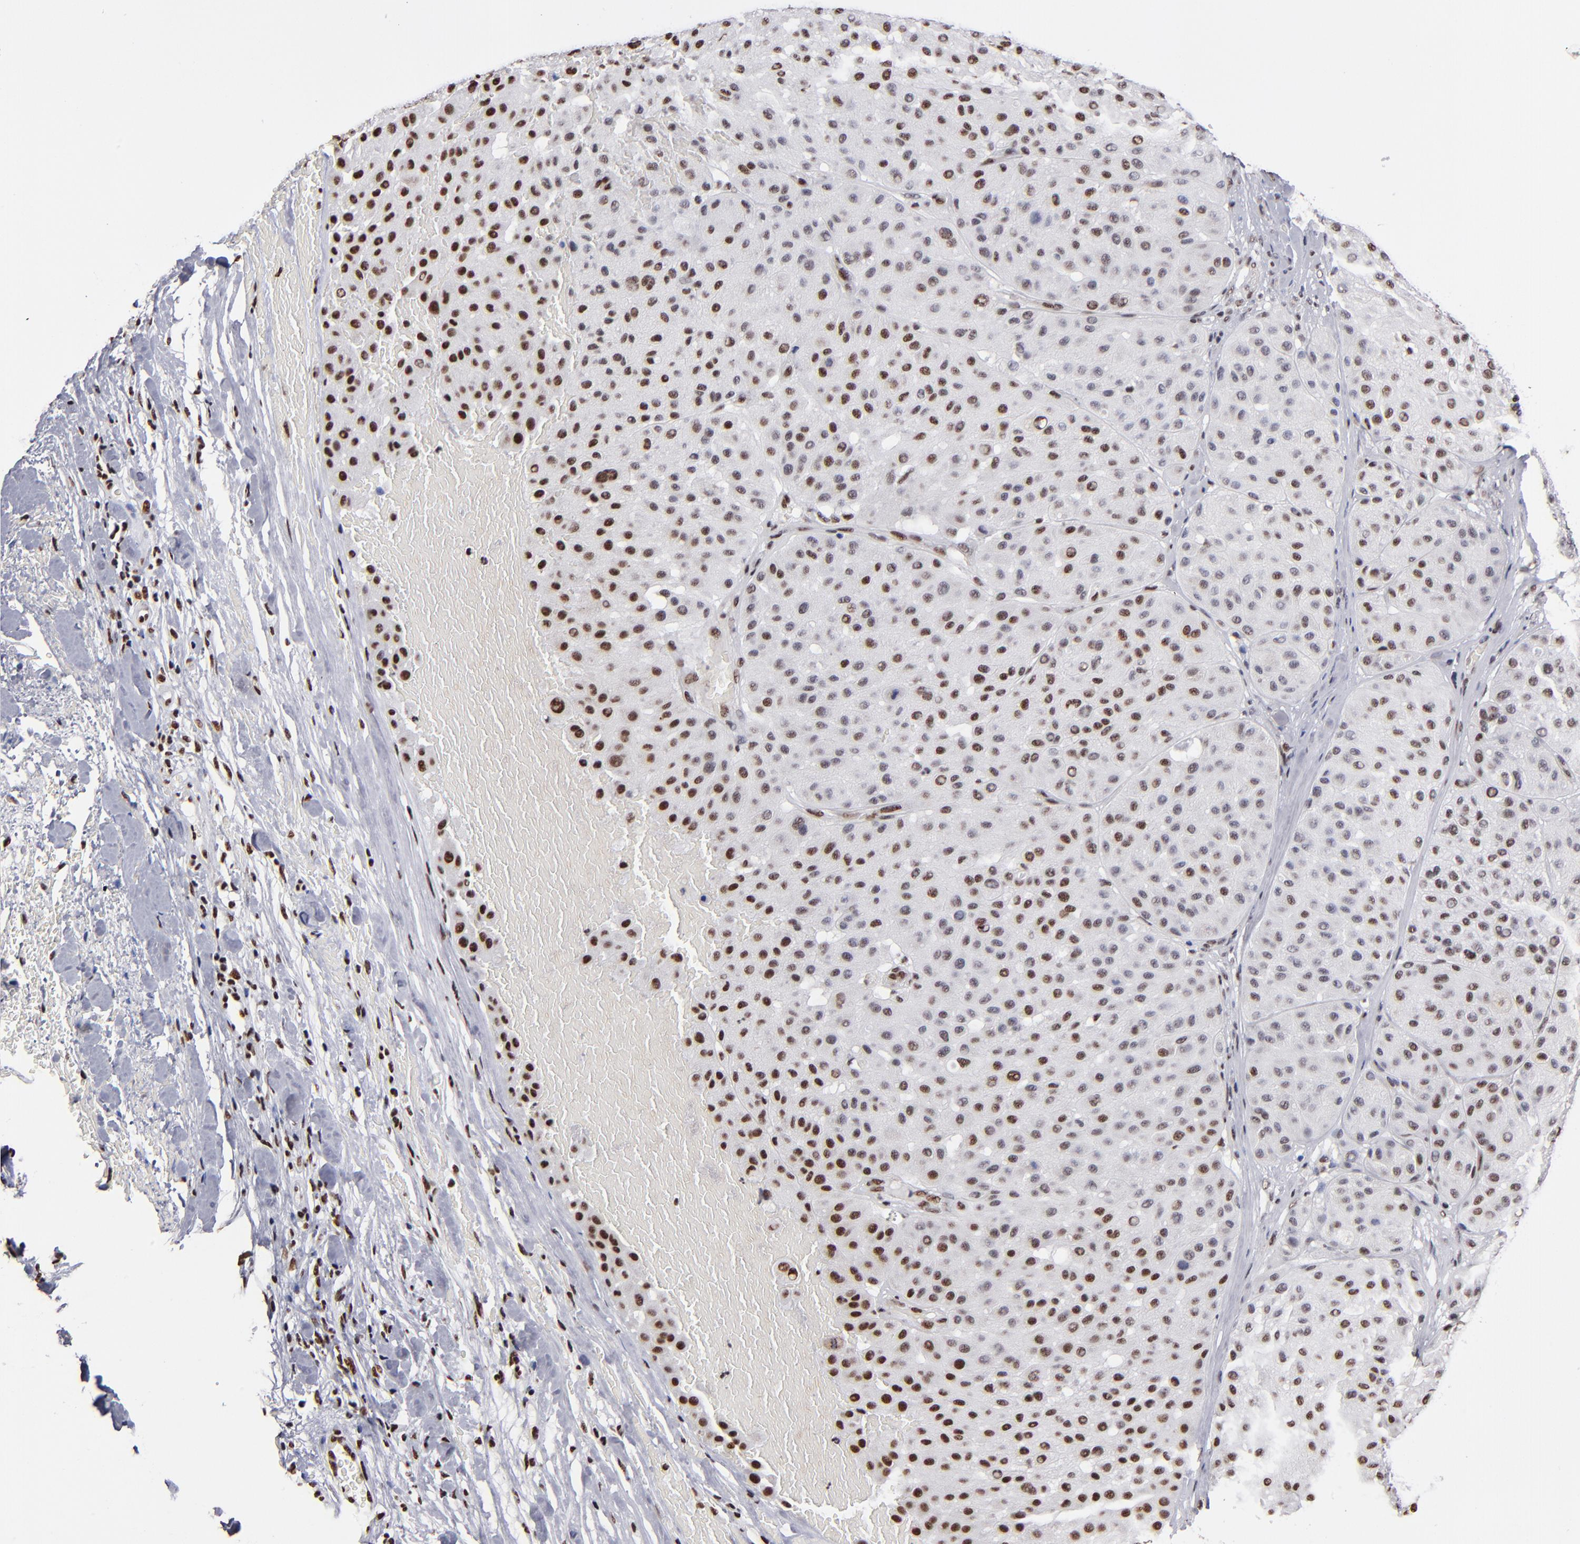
{"staining": {"intensity": "strong", "quantity": "25%-75%", "location": "nuclear"}, "tissue": "melanoma", "cell_type": "Tumor cells", "image_type": "cancer", "snomed": [{"axis": "morphology", "description": "Normal tissue, NOS"}, {"axis": "morphology", "description": "Malignant melanoma, Metastatic site"}, {"axis": "topography", "description": "Skin"}], "caption": "Strong nuclear positivity is seen in about 25%-75% of tumor cells in melanoma.", "gene": "MN1", "patient": {"sex": "male", "age": 41}}